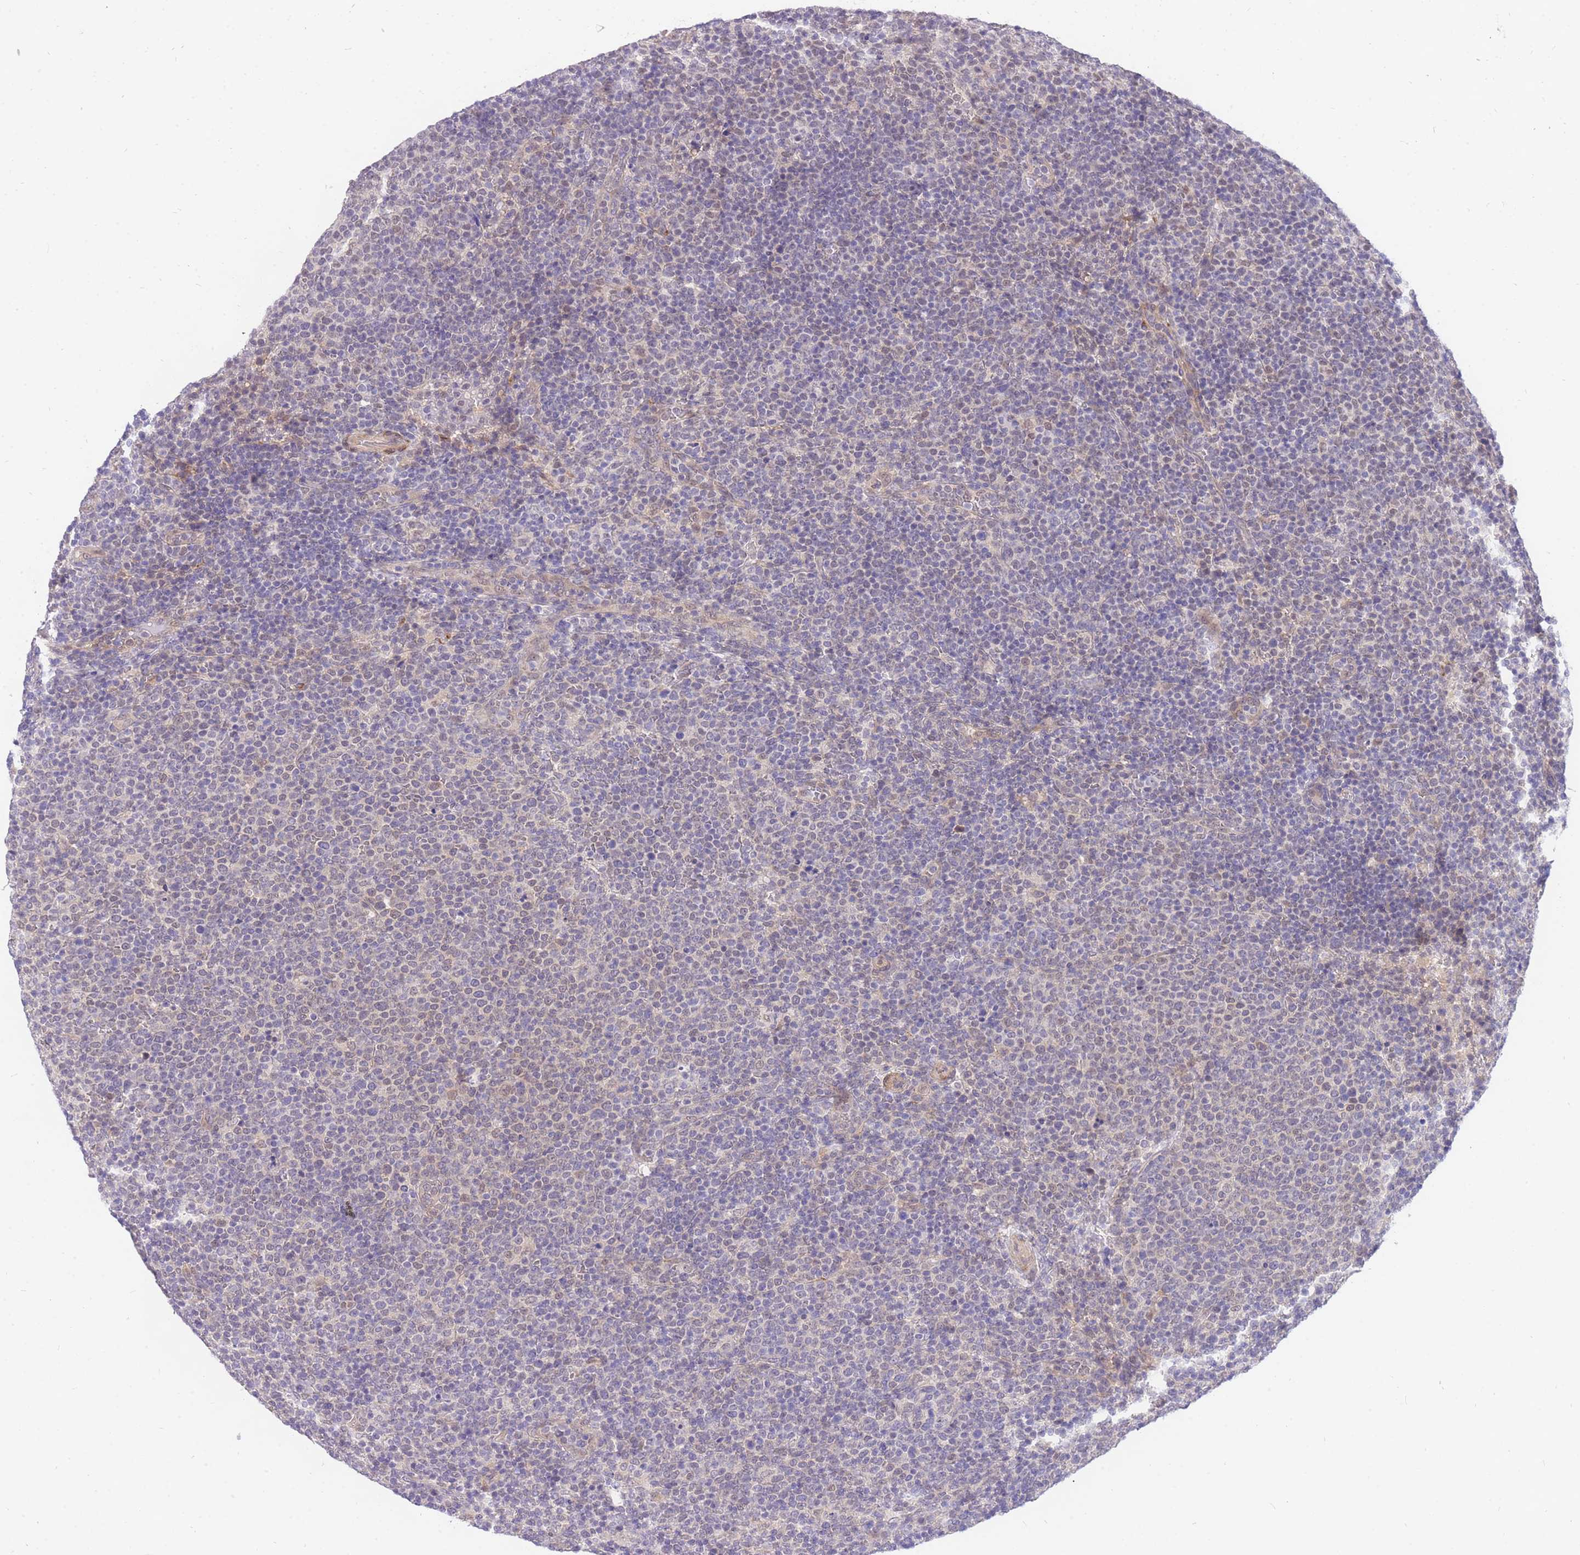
{"staining": {"intensity": "negative", "quantity": "none", "location": "none"}, "tissue": "lymphoma", "cell_type": "Tumor cells", "image_type": "cancer", "snomed": [{"axis": "morphology", "description": "Malignant lymphoma, non-Hodgkin's type, High grade"}, {"axis": "topography", "description": "Lymph node"}], "caption": "A photomicrograph of human lymphoma is negative for staining in tumor cells.", "gene": "S100PBP", "patient": {"sex": "male", "age": 61}}